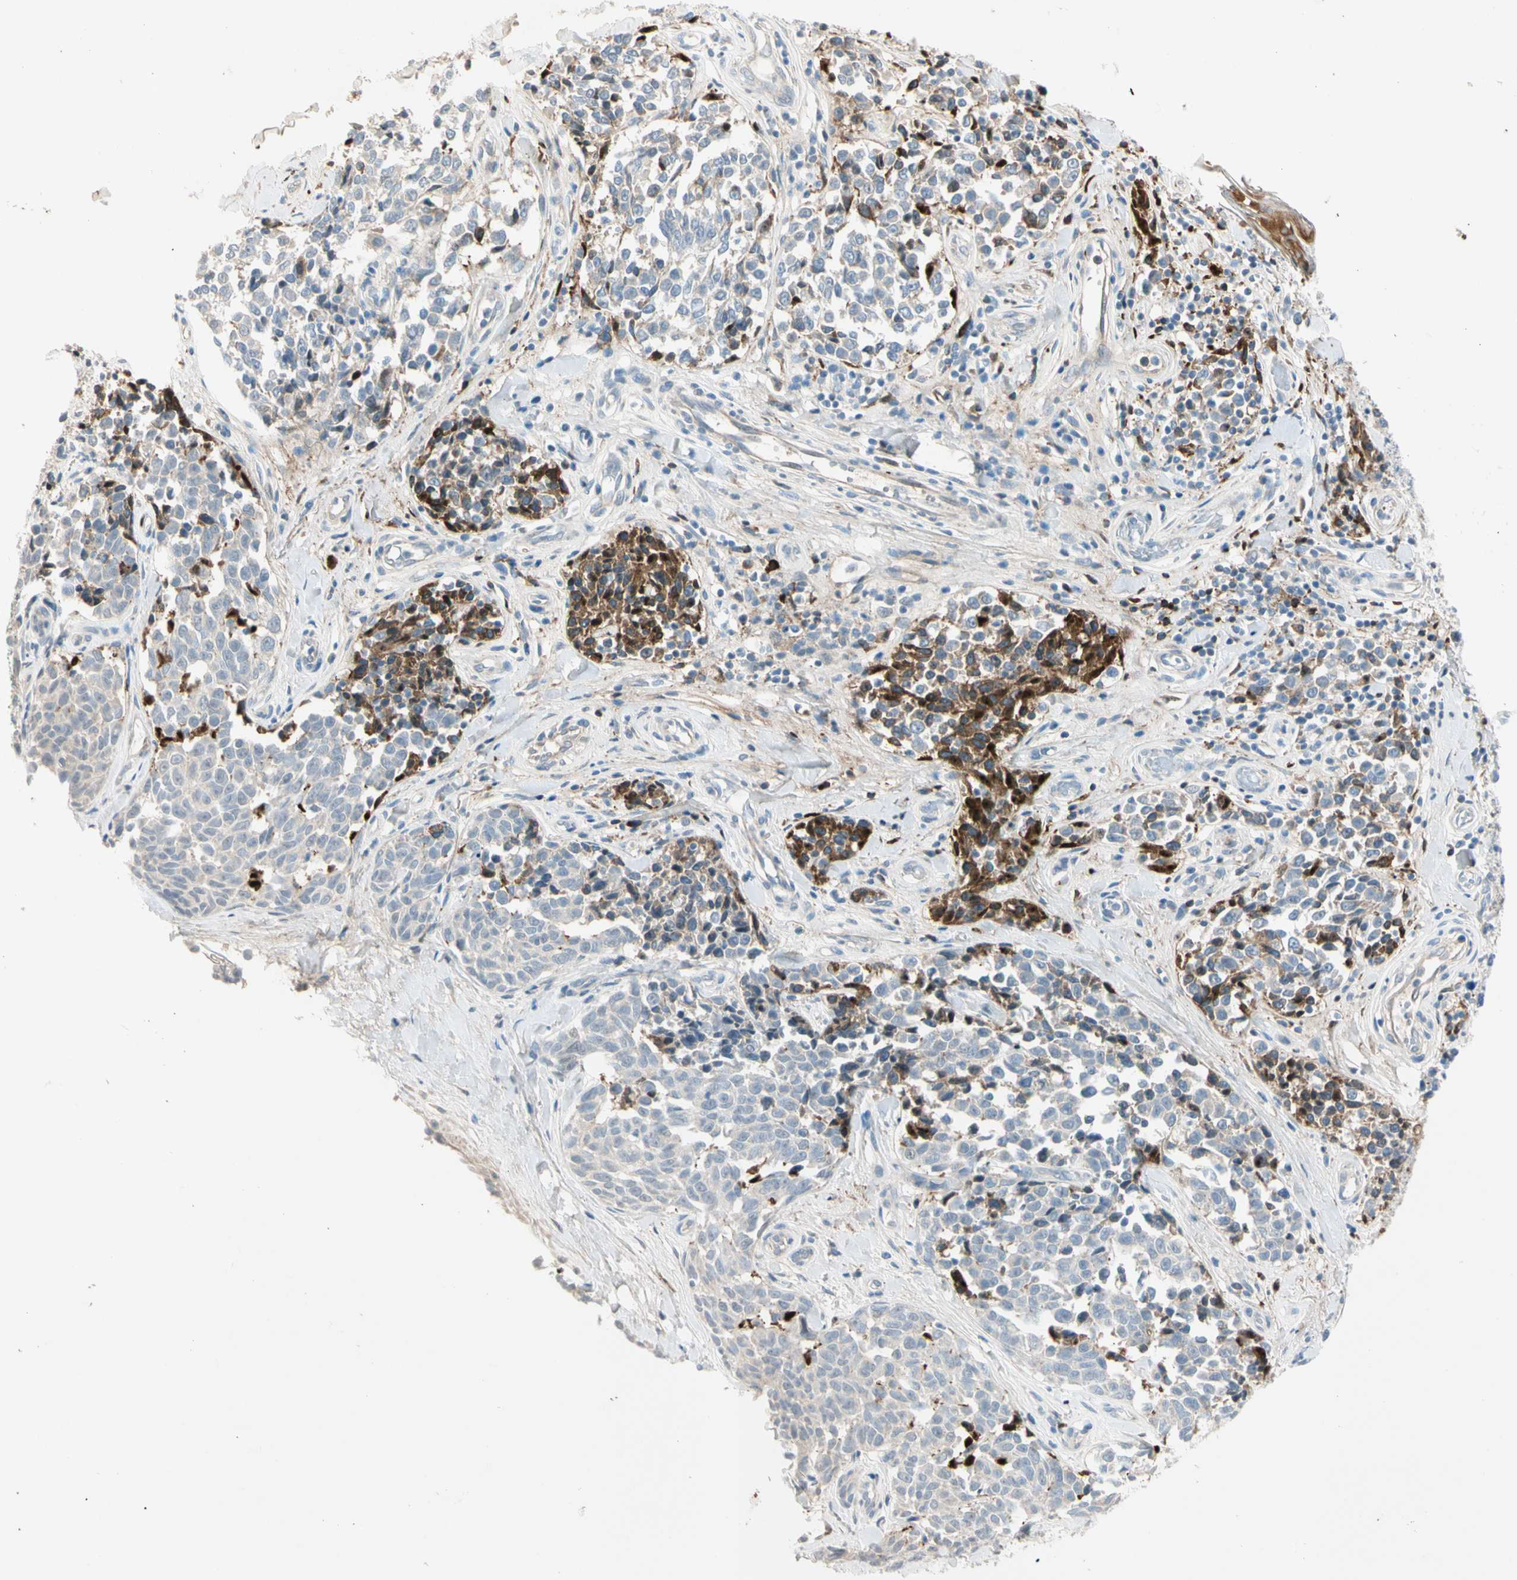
{"staining": {"intensity": "moderate", "quantity": "<25%", "location": "cytoplasmic/membranous"}, "tissue": "melanoma", "cell_type": "Tumor cells", "image_type": "cancer", "snomed": [{"axis": "morphology", "description": "Malignant melanoma, NOS"}, {"axis": "topography", "description": "Skin"}], "caption": "An image of melanoma stained for a protein demonstrates moderate cytoplasmic/membranous brown staining in tumor cells.", "gene": "SERPIND1", "patient": {"sex": "female", "age": 64}}